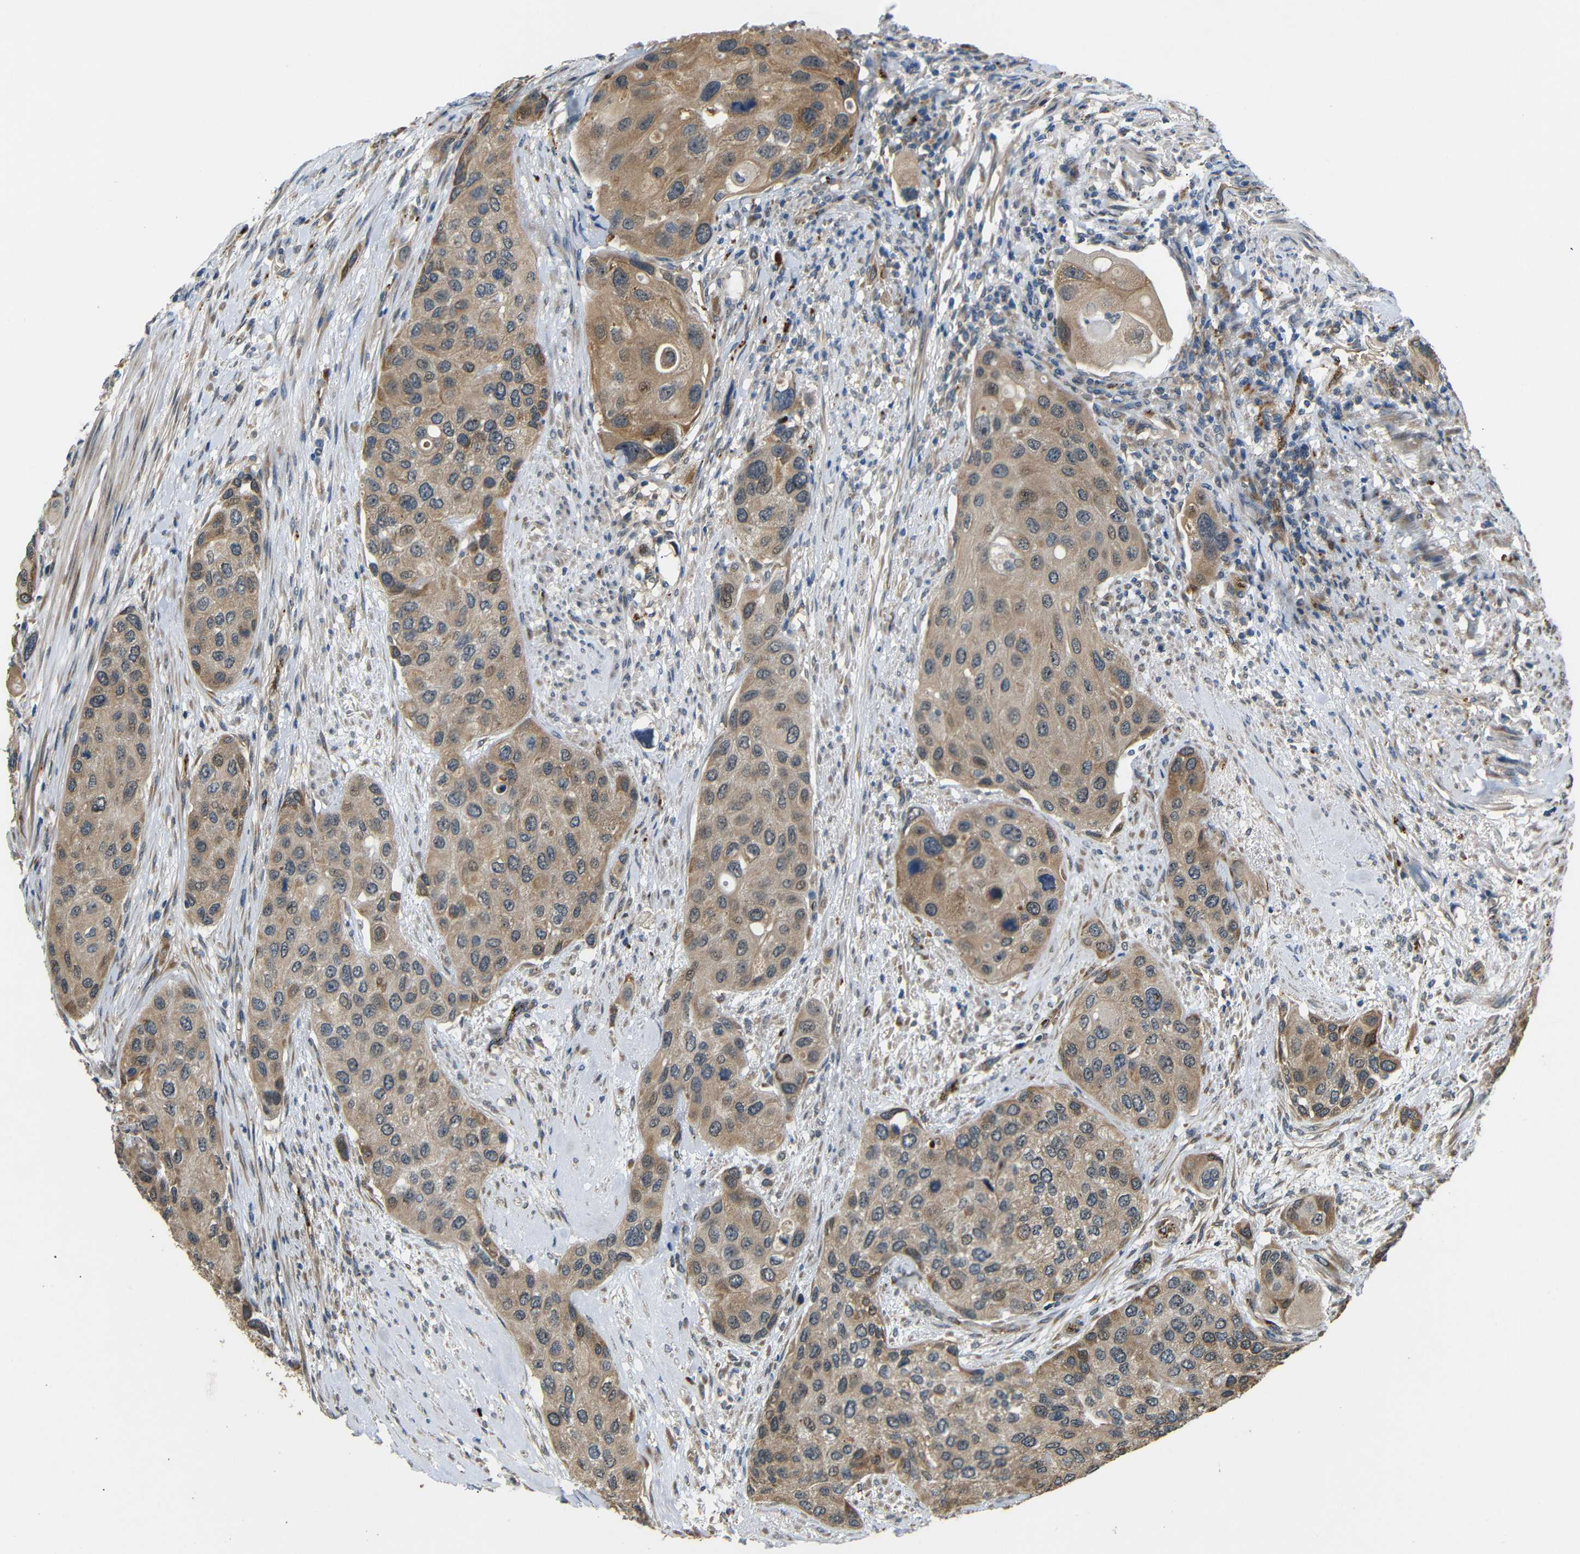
{"staining": {"intensity": "moderate", "quantity": ">75%", "location": "cytoplasmic/membranous,nuclear"}, "tissue": "urothelial cancer", "cell_type": "Tumor cells", "image_type": "cancer", "snomed": [{"axis": "morphology", "description": "Urothelial carcinoma, High grade"}, {"axis": "topography", "description": "Urinary bladder"}], "caption": "Moderate cytoplasmic/membranous and nuclear staining for a protein is present in approximately >75% of tumor cells of urothelial carcinoma (high-grade) using immunohistochemistry (IHC).", "gene": "ATP7A", "patient": {"sex": "female", "age": 56}}